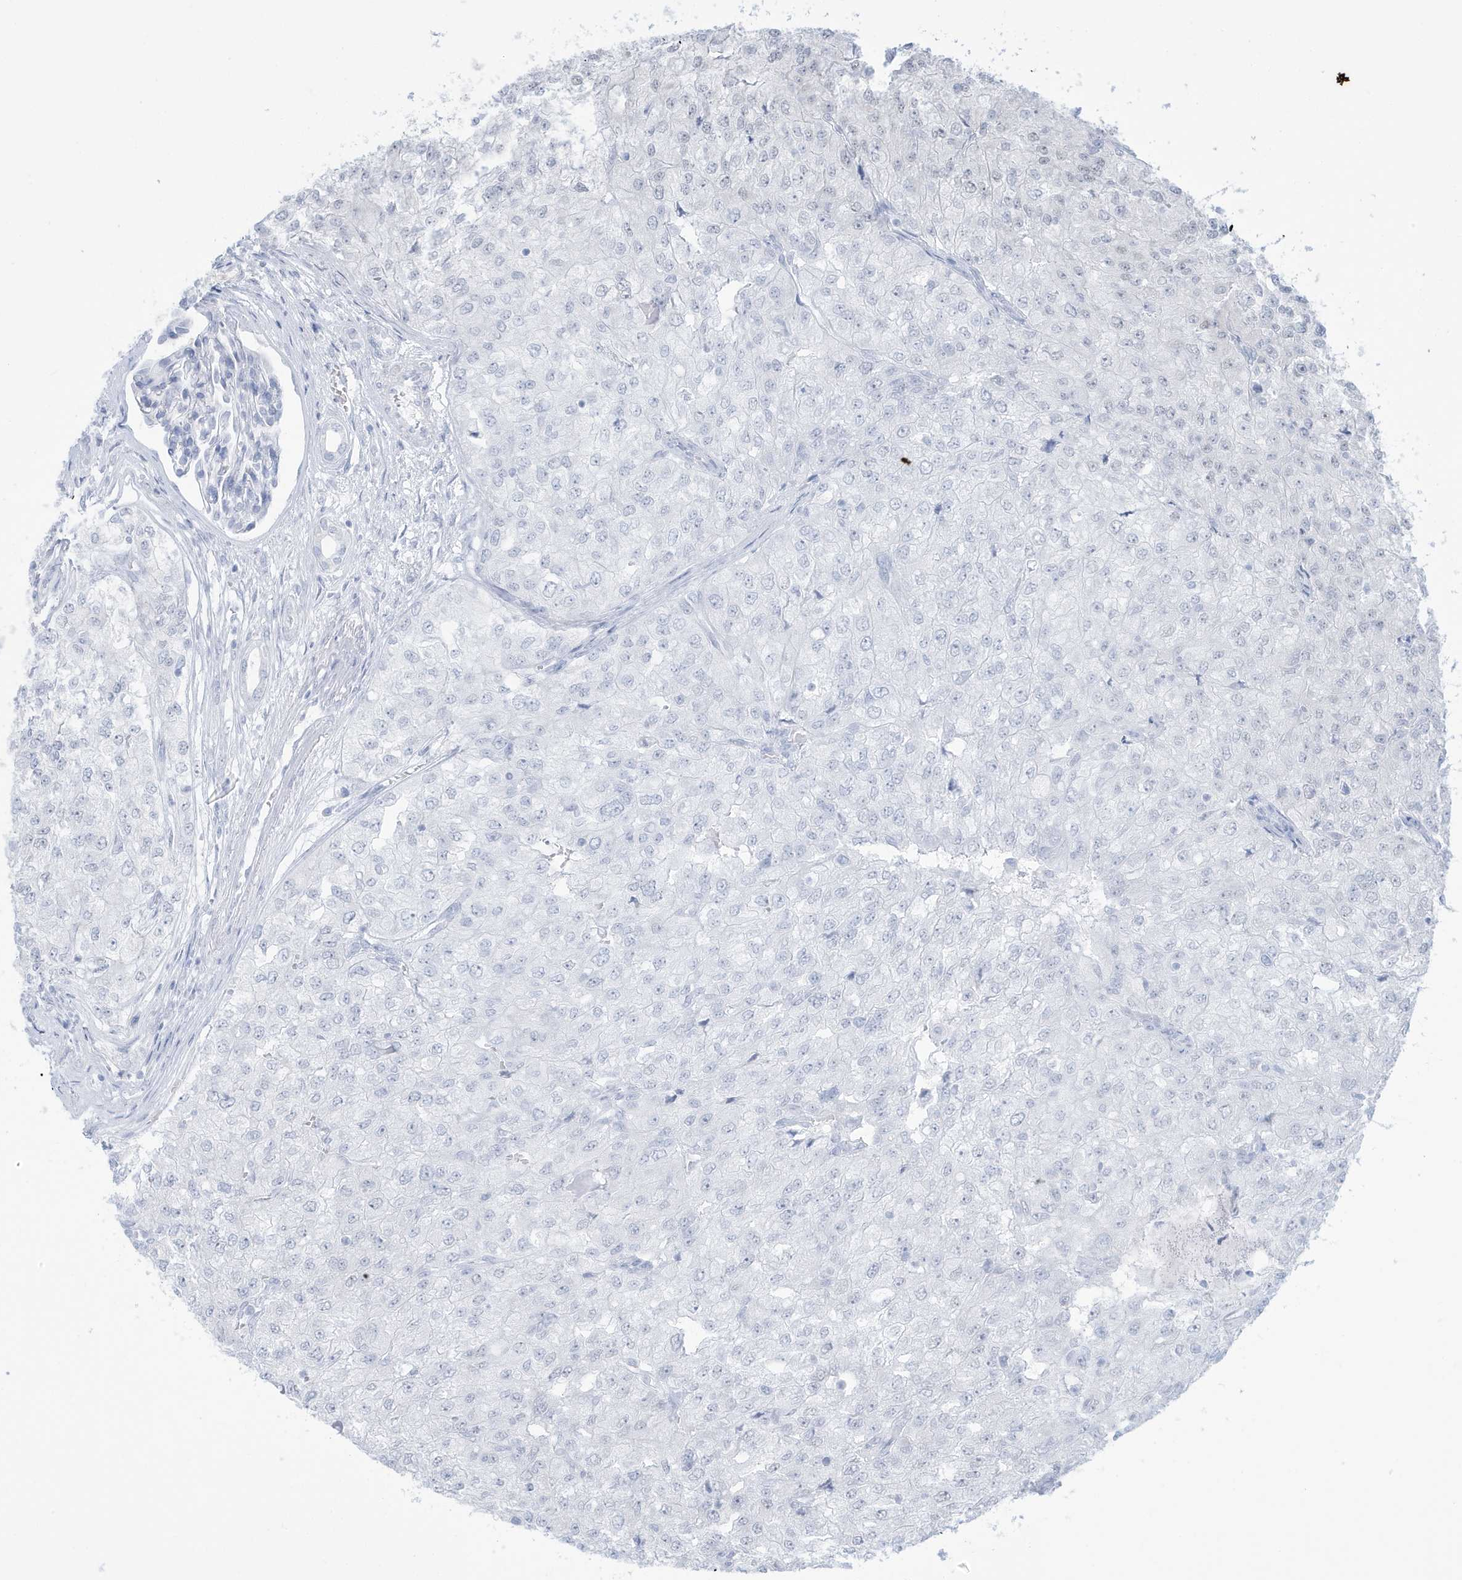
{"staining": {"intensity": "negative", "quantity": "none", "location": "none"}, "tissue": "renal cancer", "cell_type": "Tumor cells", "image_type": "cancer", "snomed": [{"axis": "morphology", "description": "Adenocarcinoma, NOS"}, {"axis": "topography", "description": "Kidney"}], "caption": "A photomicrograph of human adenocarcinoma (renal) is negative for staining in tumor cells.", "gene": "FNDC1", "patient": {"sex": "female", "age": 54}}